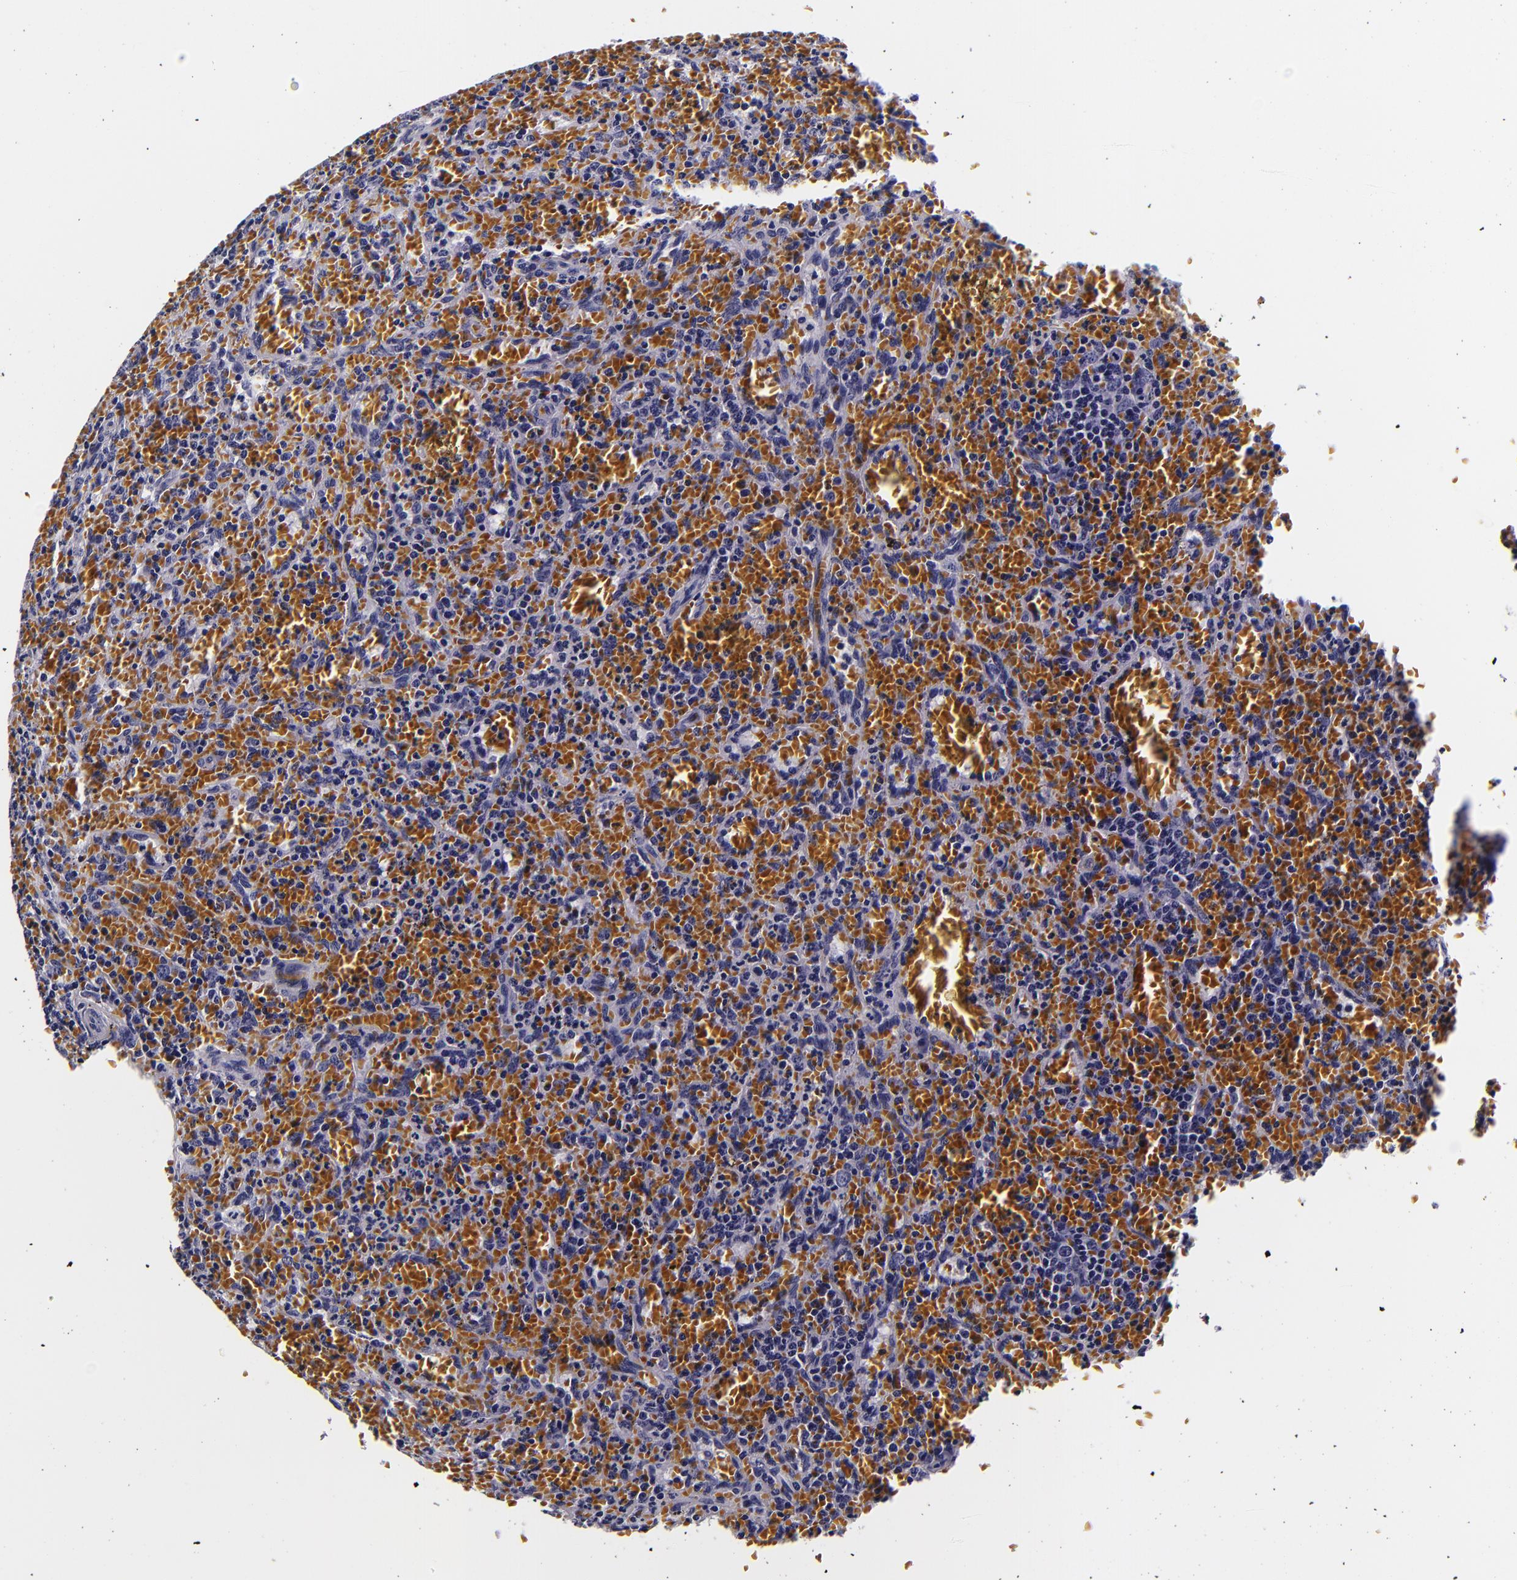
{"staining": {"intensity": "negative", "quantity": "none", "location": "none"}, "tissue": "lymphoma", "cell_type": "Tumor cells", "image_type": "cancer", "snomed": [{"axis": "morphology", "description": "Malignant lymphoma, non-Hodgkin's type, Low grade"}, {"axis": "topography", "description": "Spleen"}], "caption": "IHC photomicrograph of neoplastic tissue: human lymphoma stained with DAB shows no significant protein expression in tumor cells. (DAB (3,3'-diaminobenzidine) immunohistochemistry (IHC), high magnification).", "gene": "FBN1", "patient": {"sex": "female", "age": 64}}